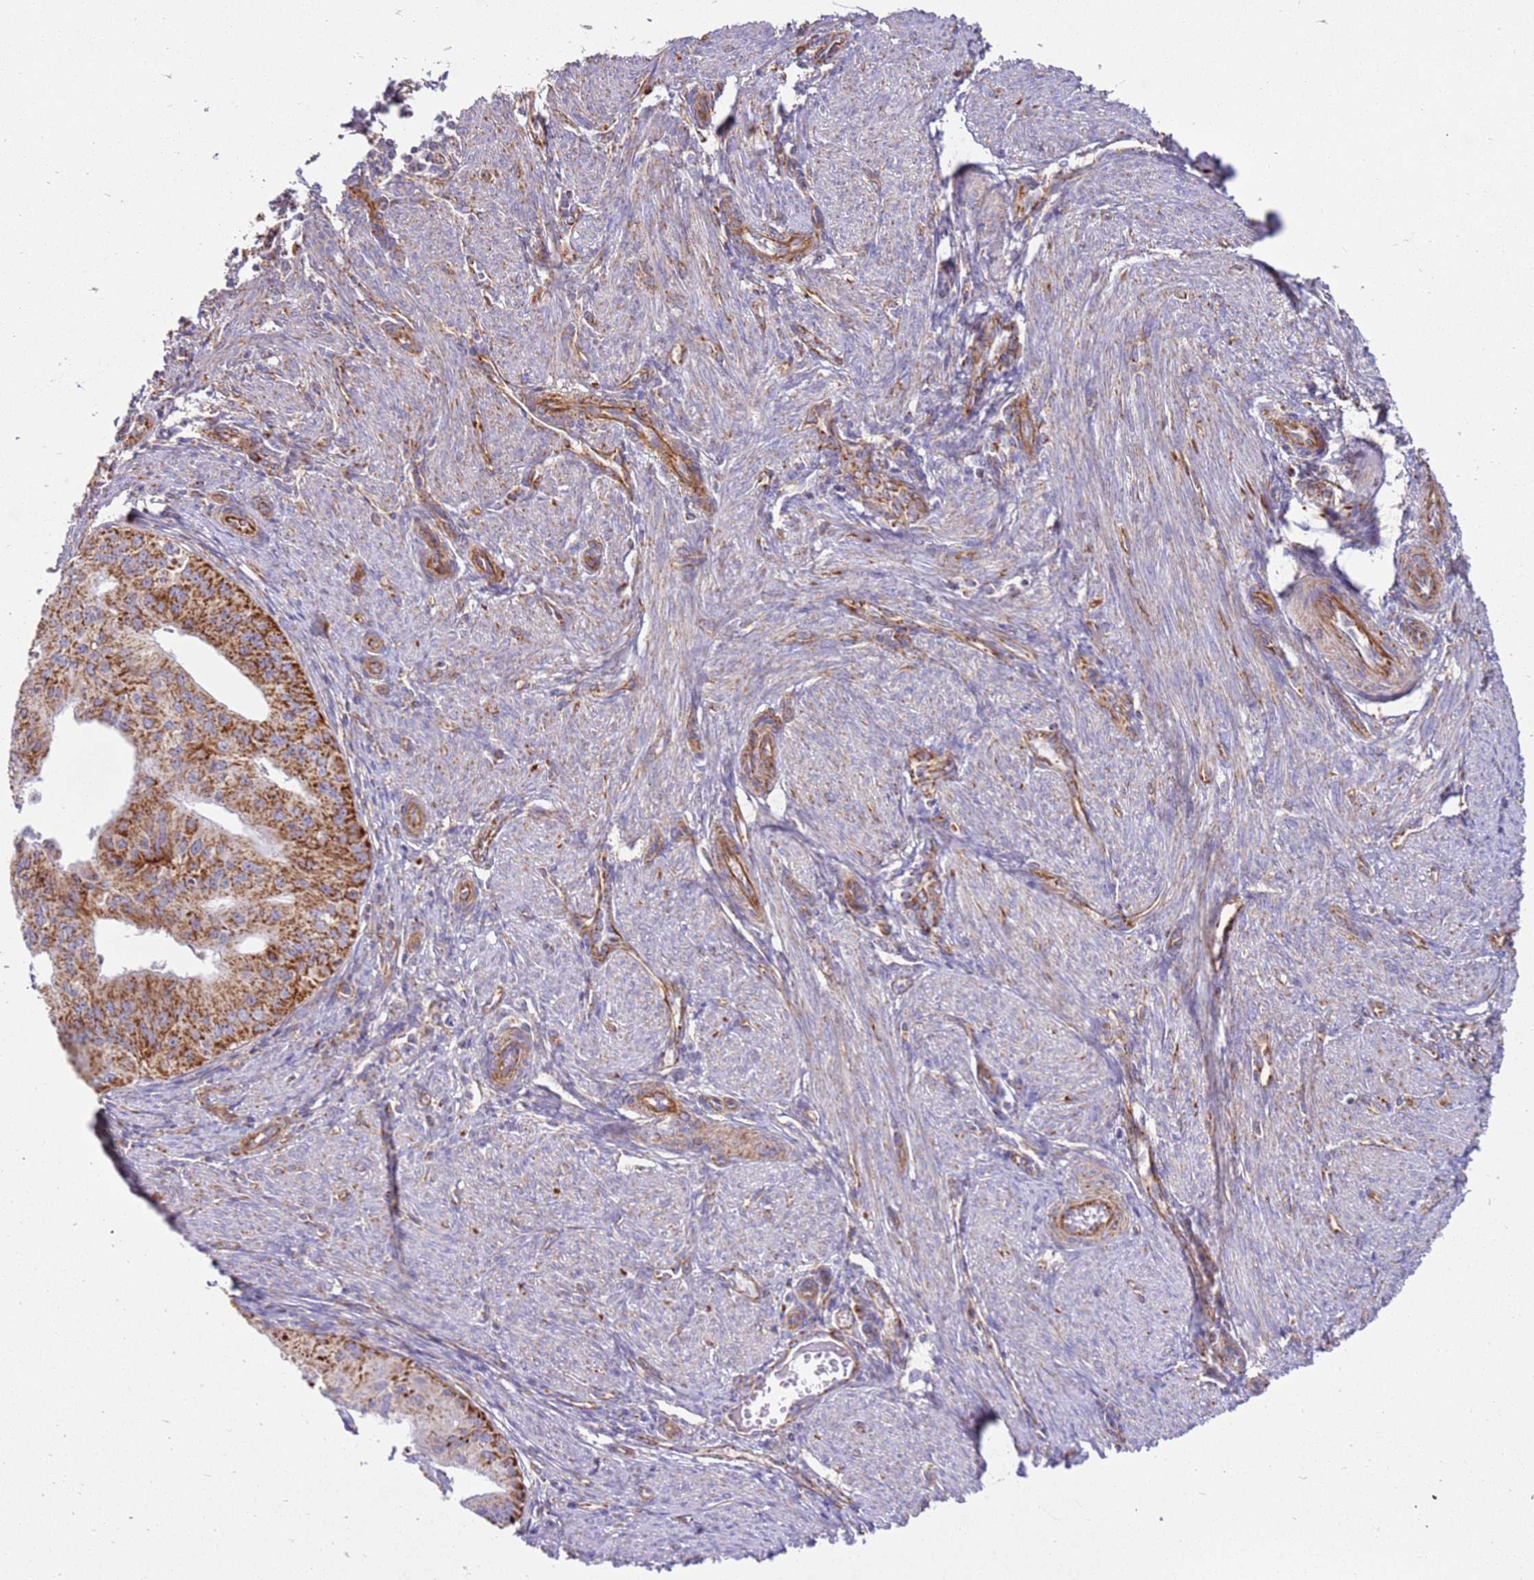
{"staining": {"intensity": "moderate", "quantity": ">75%", "location": "cytoplasmic/membranous"}, "tissue": "endometrial cancer", "cell_type": "Tumor cells", "image_type": "cancer", "snomed": [{"axis": "morphology", "description": "Adenocarcinoma, NOS"}, {"axis": "topography", "description": "Endometrium"}], "caption": "Endometrial cancer (adenocarcinoma) stained with a protein marker demonstrates moderate staining in tumor cells.", "gene": "MRPL20", "patient": {"sex": "female", "age": 50}}